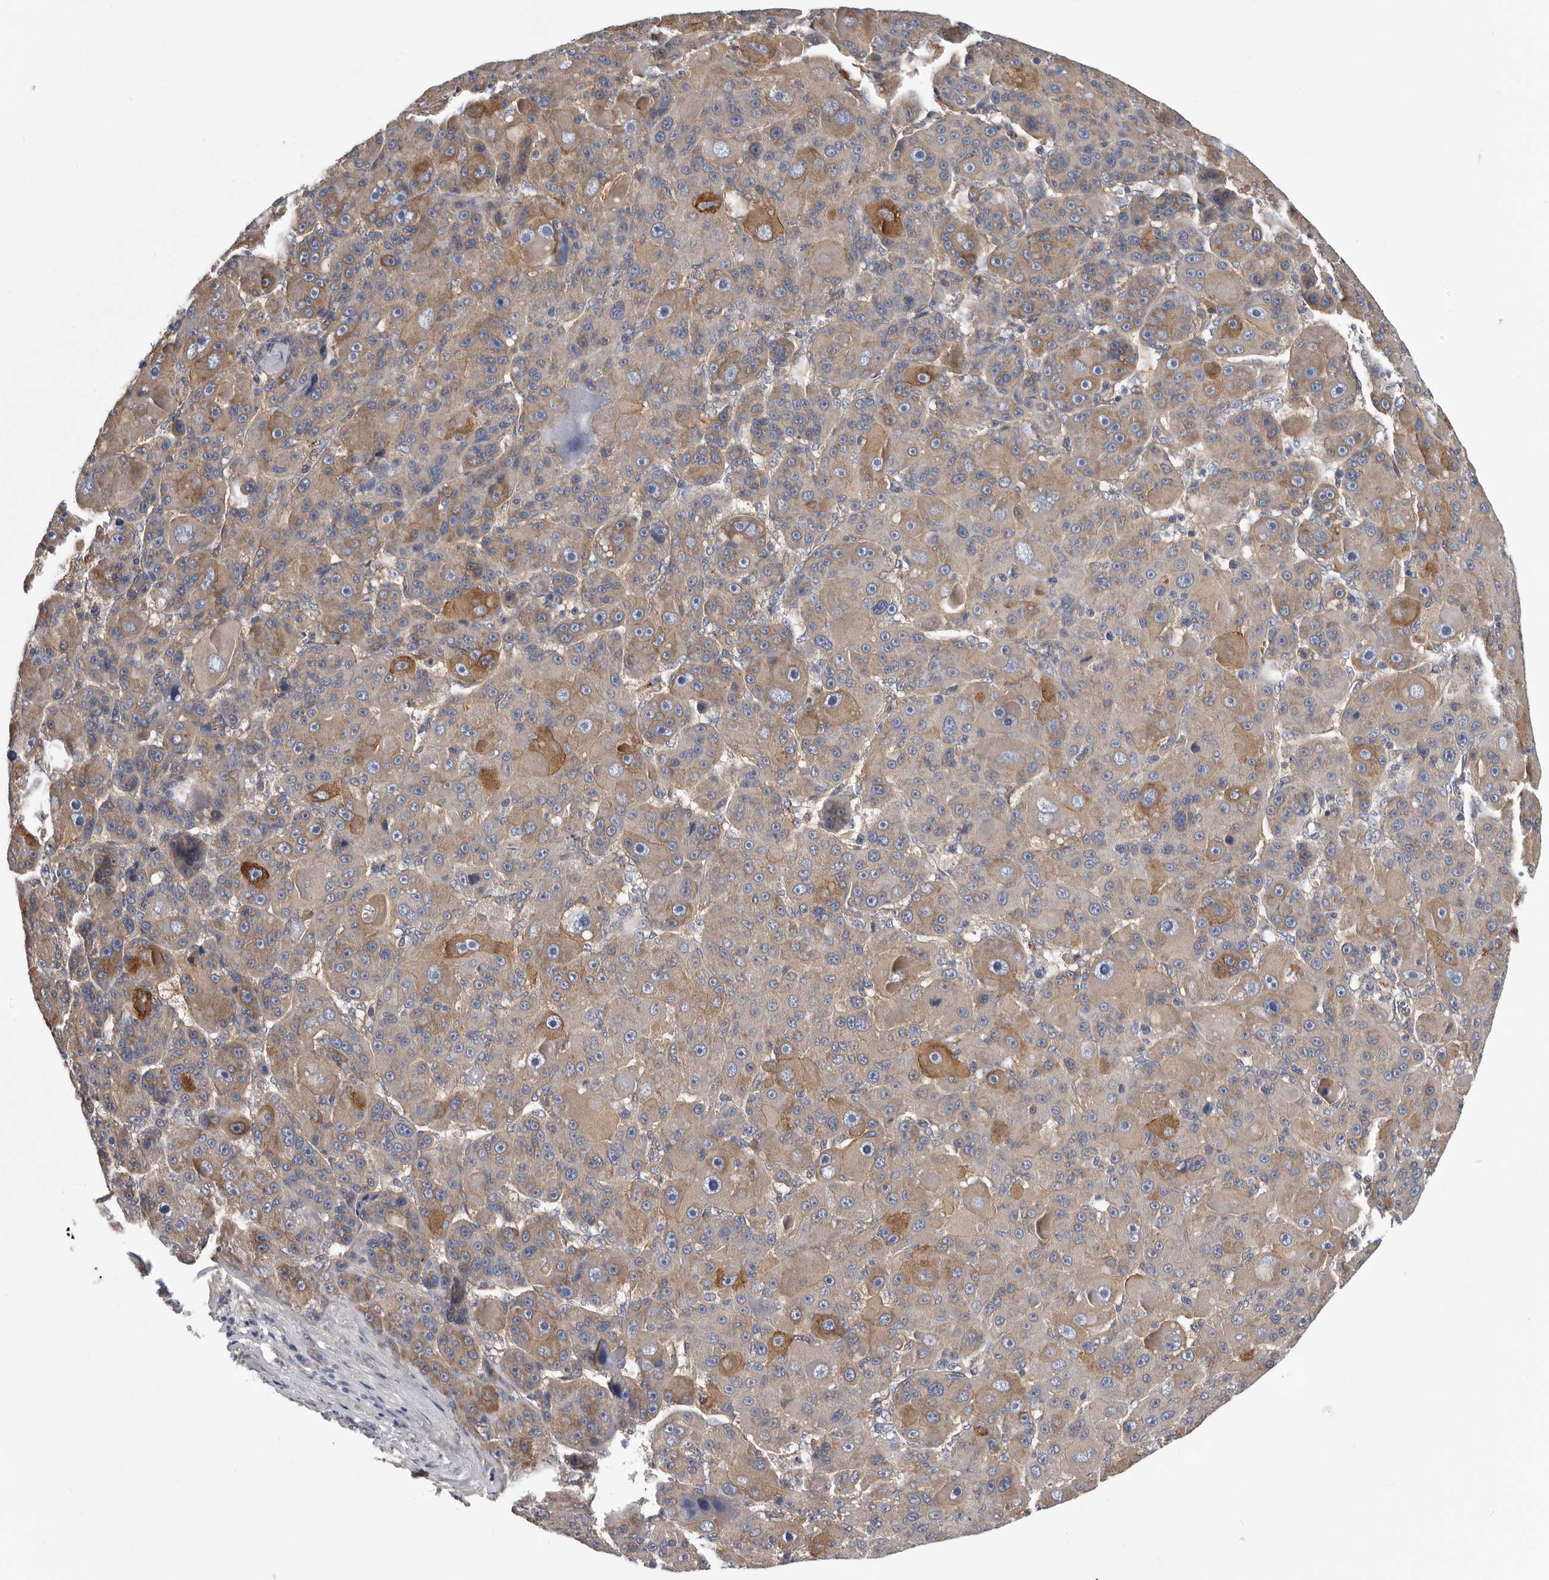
{"staining": {"intensity": "moderate", "quantity": "25%-75%", "location": "cytoplasmic/membranous"}, "tissue": "liver cancer", "cell_type": "Tumor cells", "image_type": "cancer", "snomed": [{"axis": "morphology", "description": "Carcinoma, Hepatocellular, NOS"}, {"axis": "topography", "description": "Liver"}], "caption": "A photomicrograph showing moderate cytoplasmic/membranous expression in approximately 25%-75% of tumor cells in liver hepatocellular carcinoma, as visualized by brown immunohistochemical staining.", "gene": "OXR1", "patient": {"sex": "male", "age": 76}}